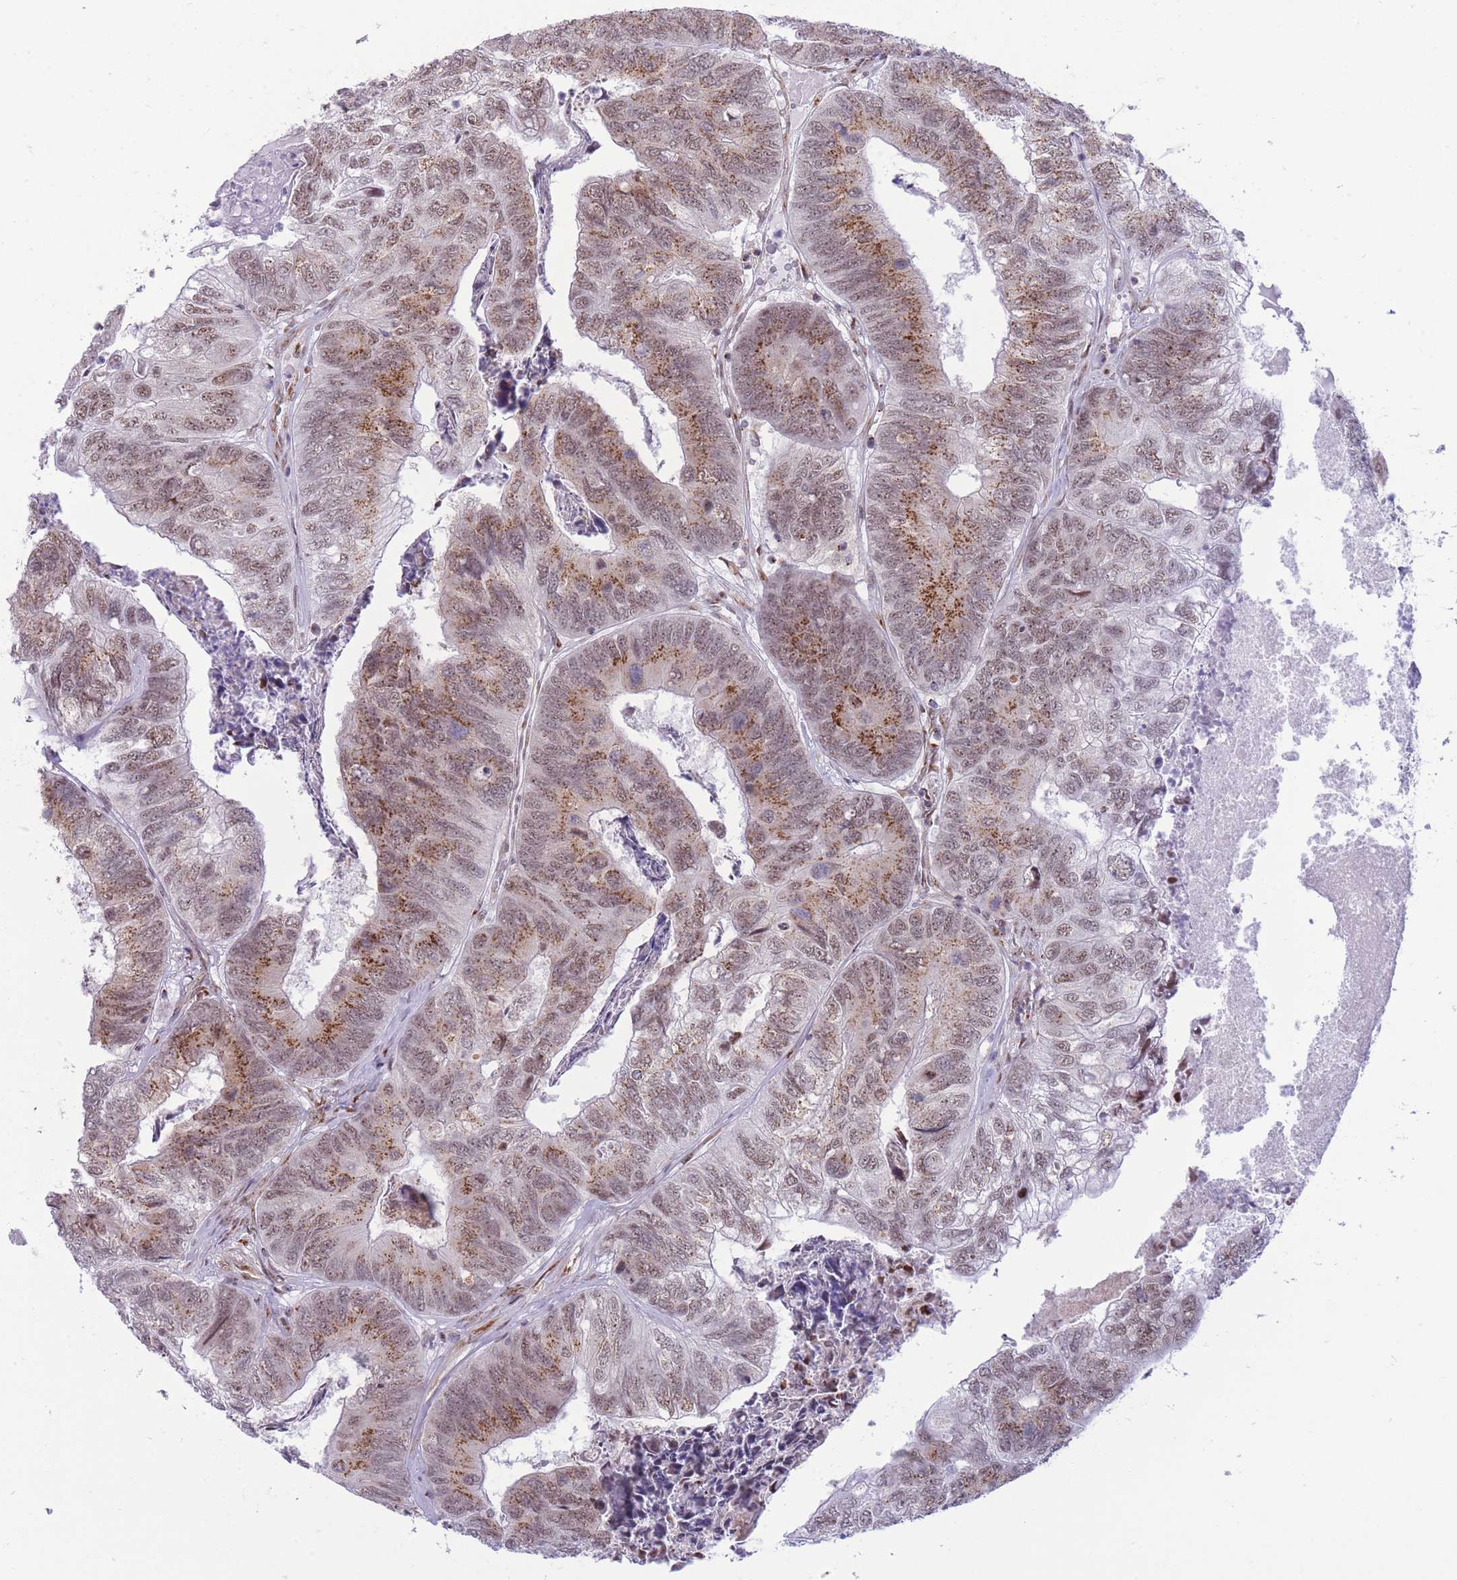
{"staining": {"intensity": "moderate", "quantity": ">75%", "location": "cytoplasmic/membranous,nuclear"}, "tissue": "colorectal cancer", "cell_type": "Tumor cells", "image_type": "cancer", "snomed": [{"axis": "morphology", "description": "Adenocarcinoma, NOS"}, {"axis": "topography", "description": "Colon"}], "caption": "Immunohistochemistry (IHC) histopathology image of neoplastic tissue: colorectal cancer (adenocarcinoma) stained using immunohistochemistry demonstrates medium levels of moderate protein expression localized specifically in the cytoplasmic/membranous and nuclear of tumor cells, appearing as a cytoplasmic/membranous and nuclear brown color.", "gene": "INO80C", "patient": {"sex": "female", "age": 67}}